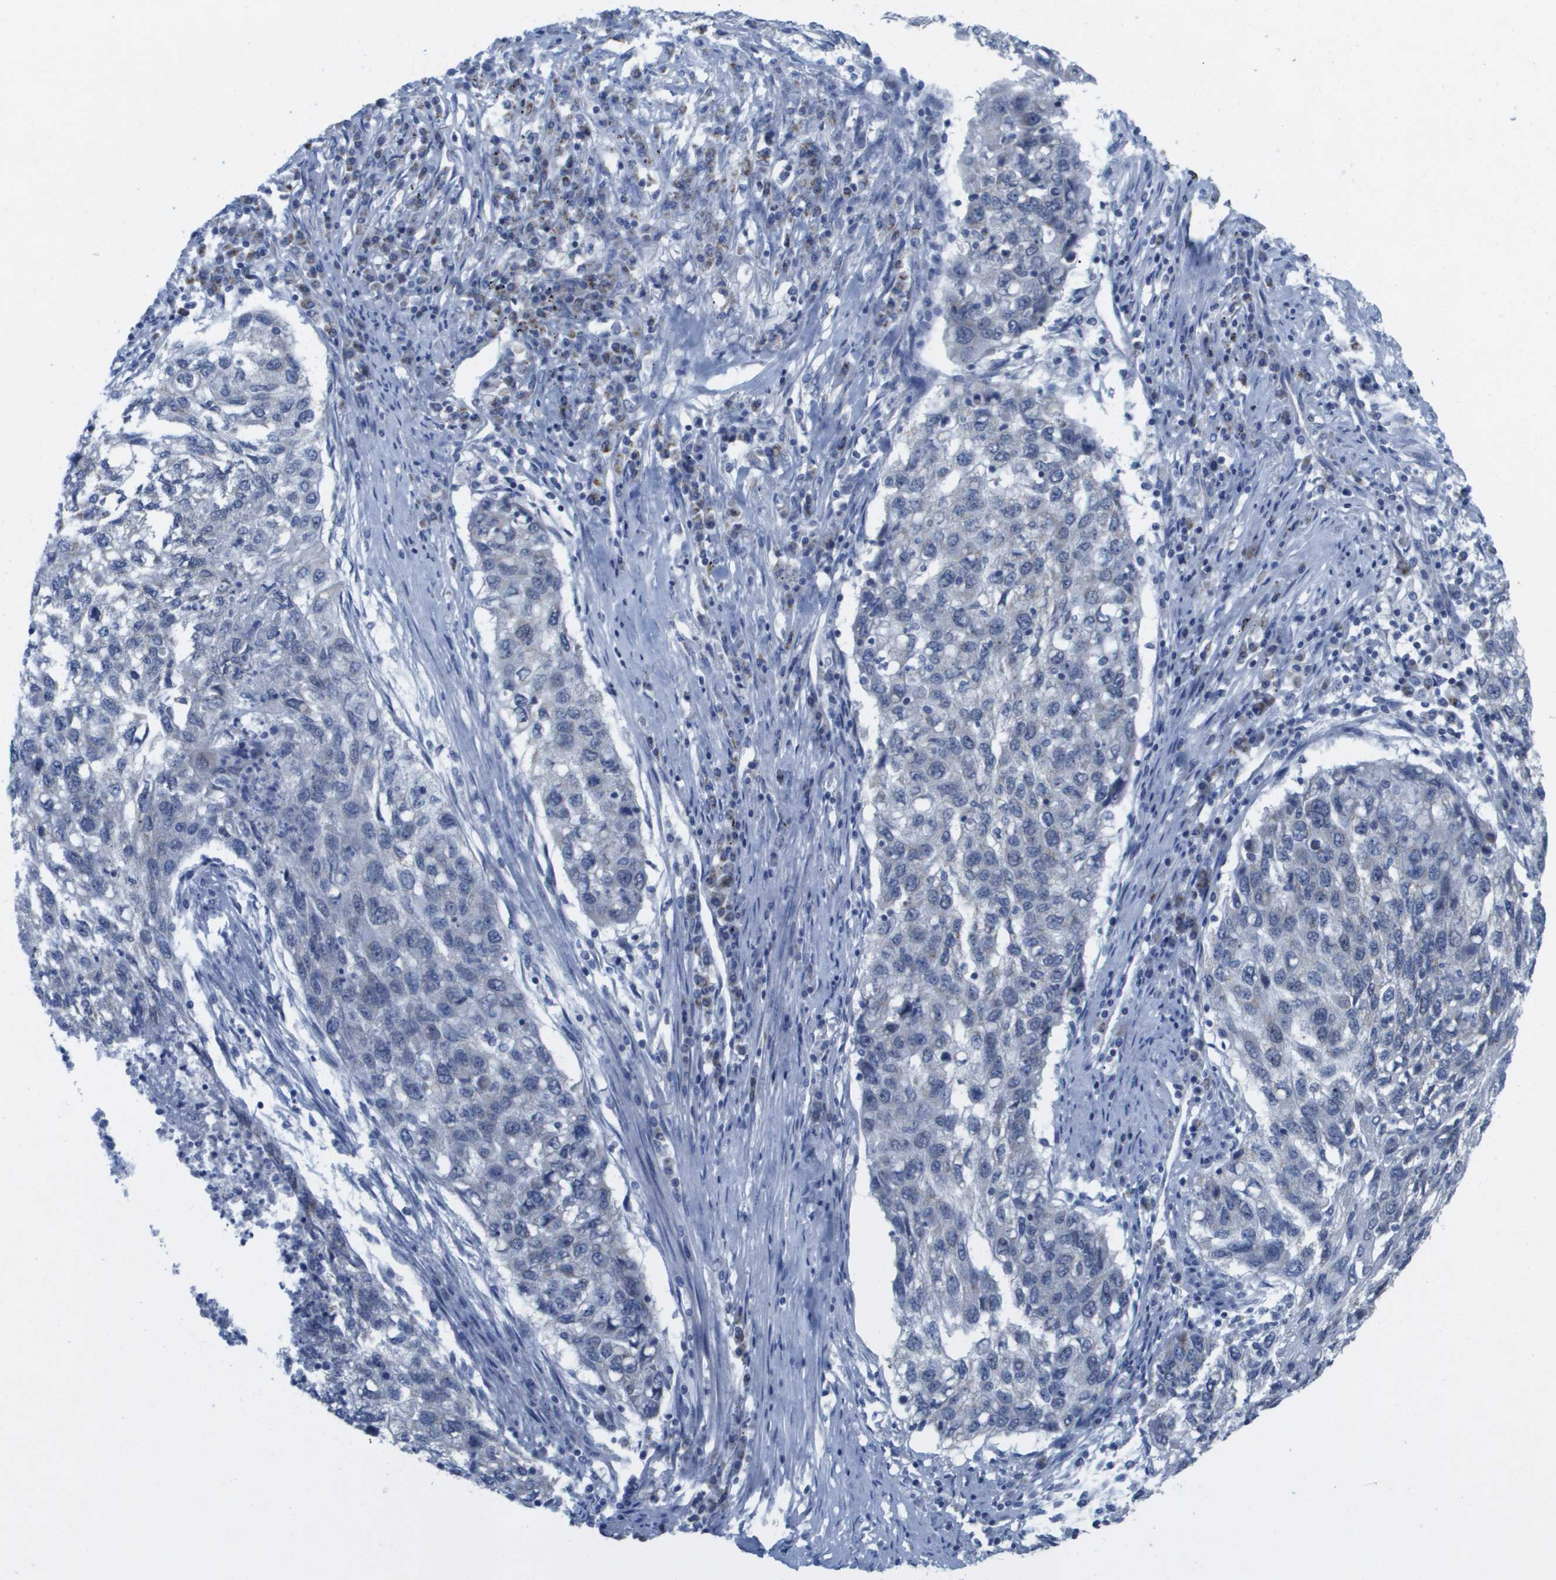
{"staining": {"intensity": "negative", "quantity": "none", "location": "none"}, "tissue": "lung cancer", "cell_type": "Tumor cells", "image_type": "cancer", "snomed": [{"axis": "morphology", "description": "Squamous cell carcinoma, NOS"}, {"axis": "topography", "description": "Lung"}], "caption": "An immunohistochemistry (IHC) image of lung cancer (squamous cell carcinoma) is shown. There is no staining in tumor cells of lung cancer (squamous cell carcinoma).", "gene": "TMEM223", "patient": {"sex": "female", "age": 63}}